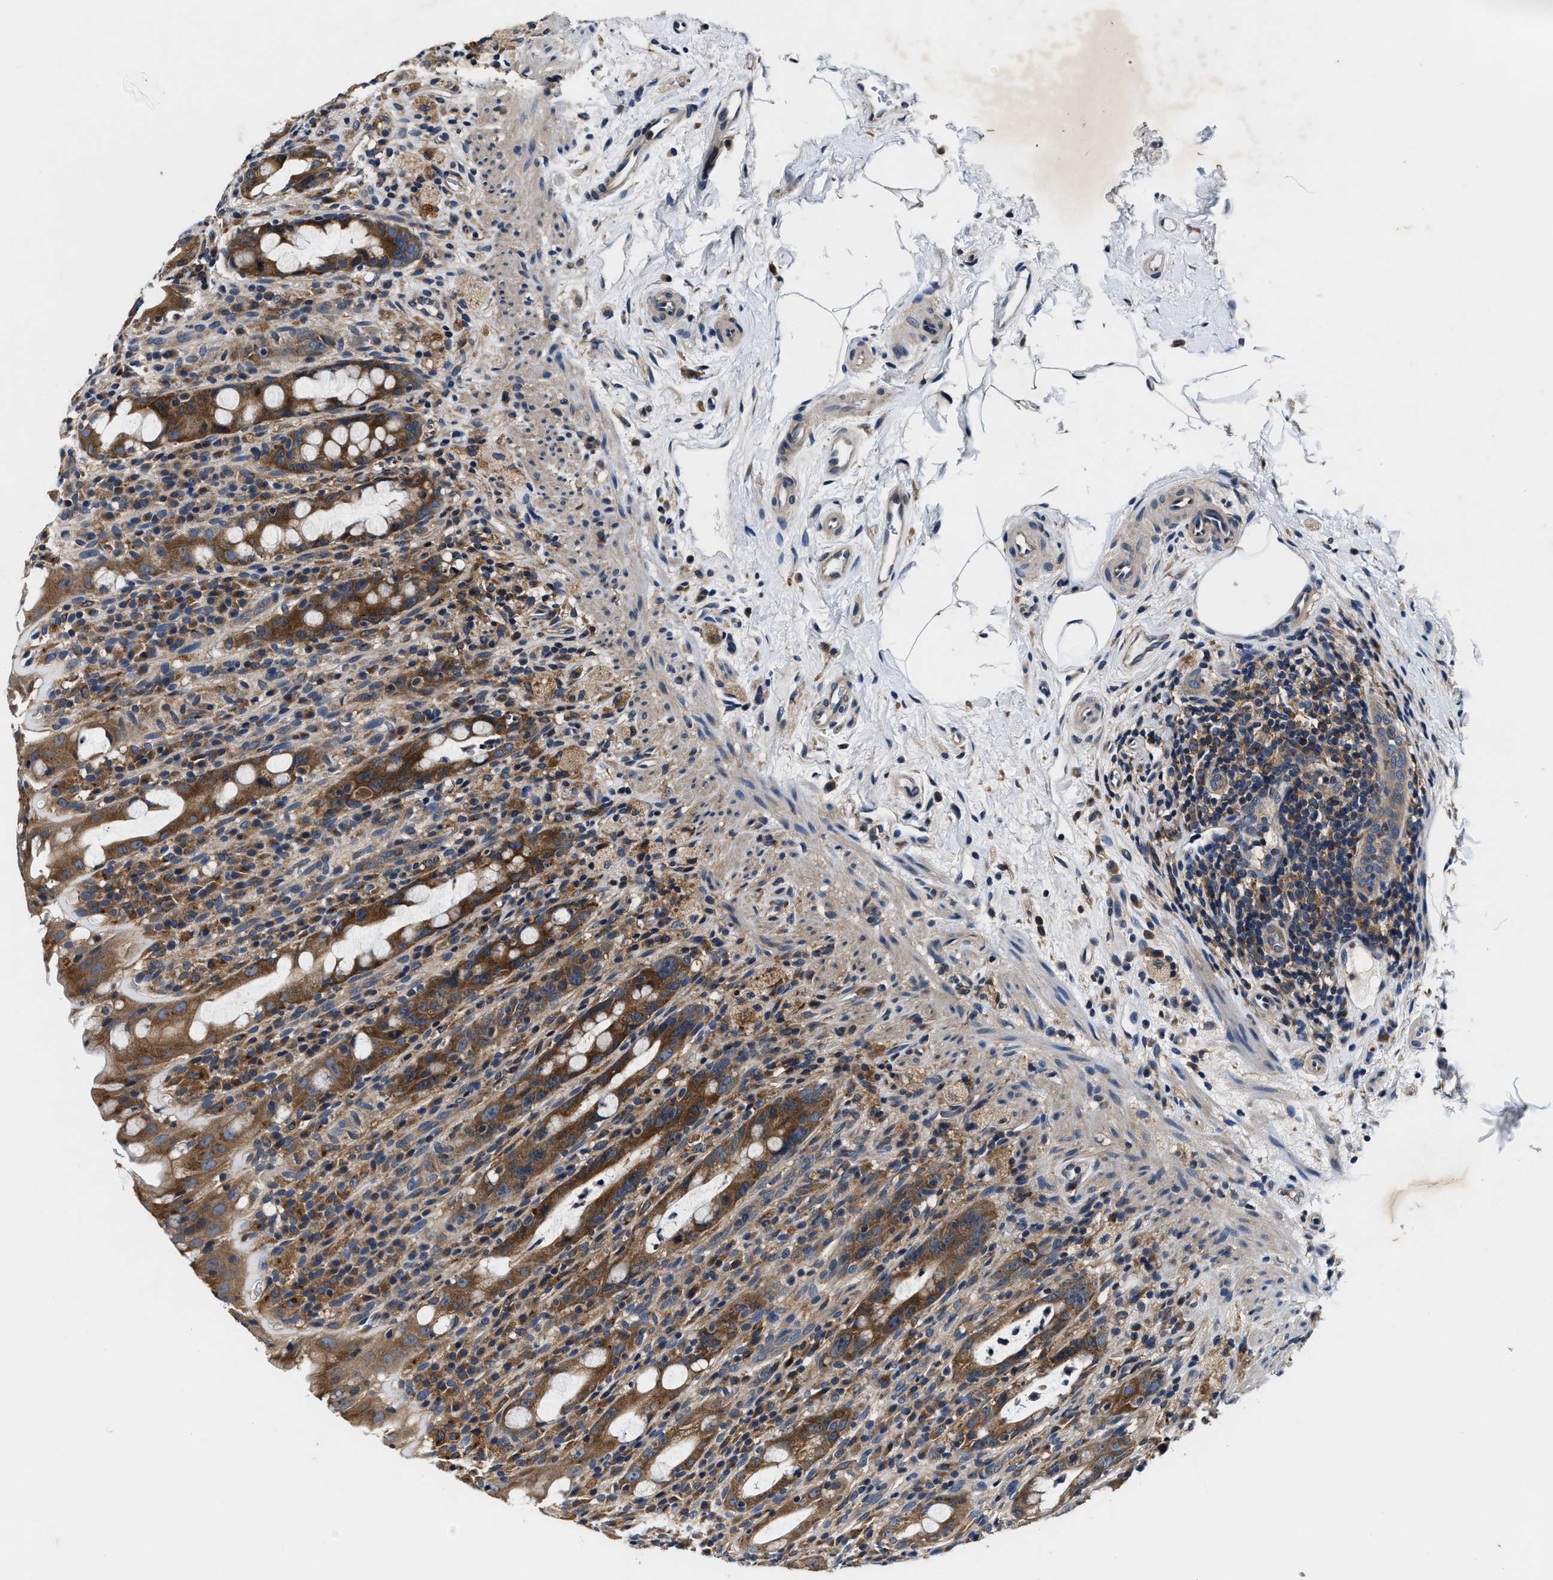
{"staining": {"intensity": "strong", "quantity": ">75%", "location": "cytoplasmic/membranous"}, "tissue": "rectum", "cell_type": "Glandular cells", "image_type": "normal", "snomed": [{"axis": "morphology", "description": "Normal tissue, NOS"}, {"axis": "topography", "description": "Rectum"}], "caption": "Glandular cells show high levels of strong cytoplasmic/membranous positivity in about >75% of cells in normal human rectum.", "gene": "PI4KB", "patient": {"sex": "male", "age": 44}}